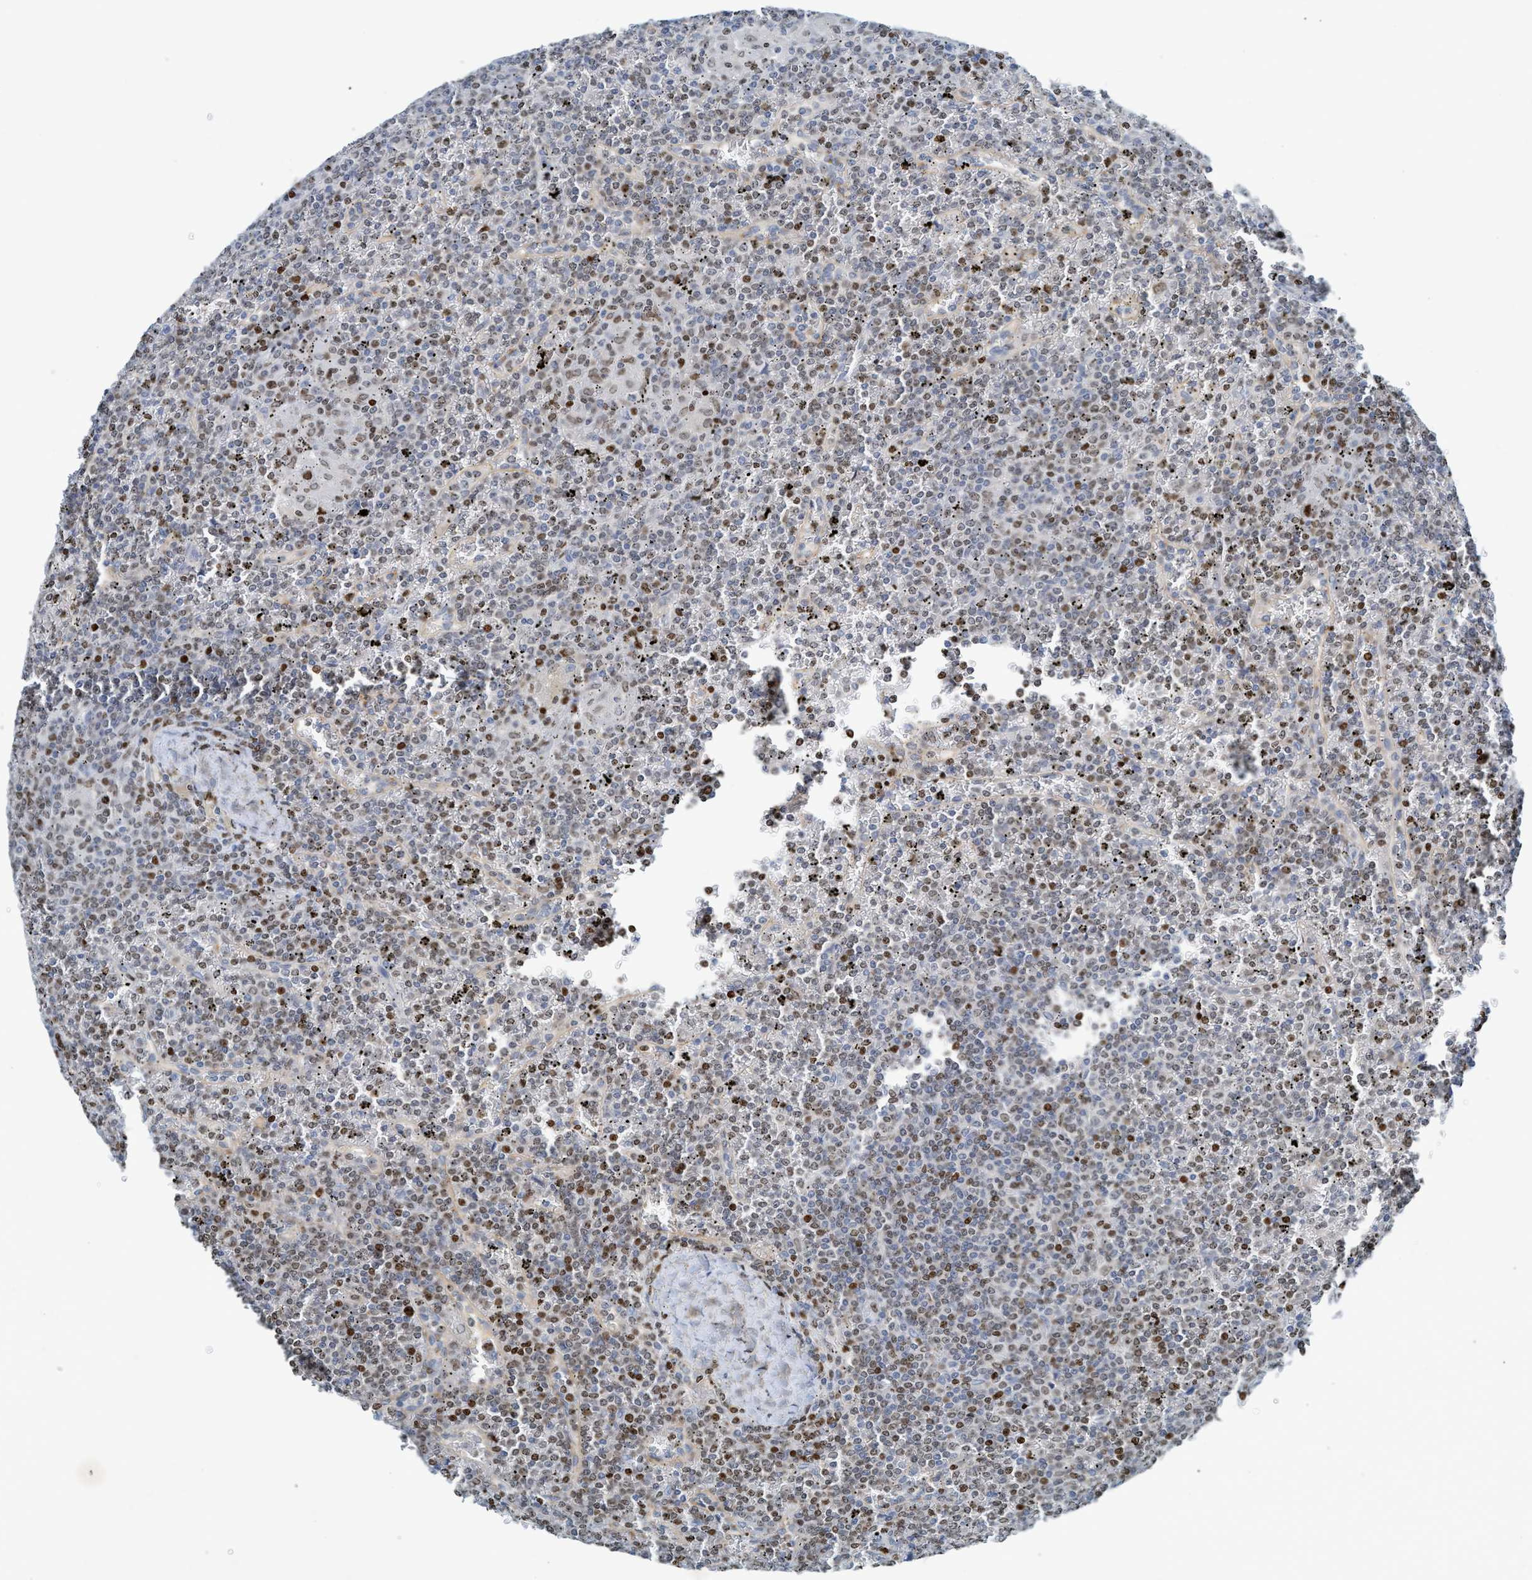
{"staining": {"intensity": "moderate", "quantity": "25%-75%", "location": "nuclear"}, "tissue": "lymphoma", "cell_type": "Tumor cells", "image_type": "cancer", "snomed": [{"axis": "morphology", "description": "Malignant lymphoma, non-Hodgkin's type, Low grade"}, {"axis": "topography", "description": "Spleen"}], "caption": "Immunohistochemistry photomicrograph of neoplastic tissue: human lymphoma stained using immunohistochemistry (IHC) demonstrates medium levels of moderate protein expression localized specifically in the nuclear of tumor cells, appearing as a nuclear brown color.", "gene": "SH3D19", "patient": {"sex": "female", "age": 19}}